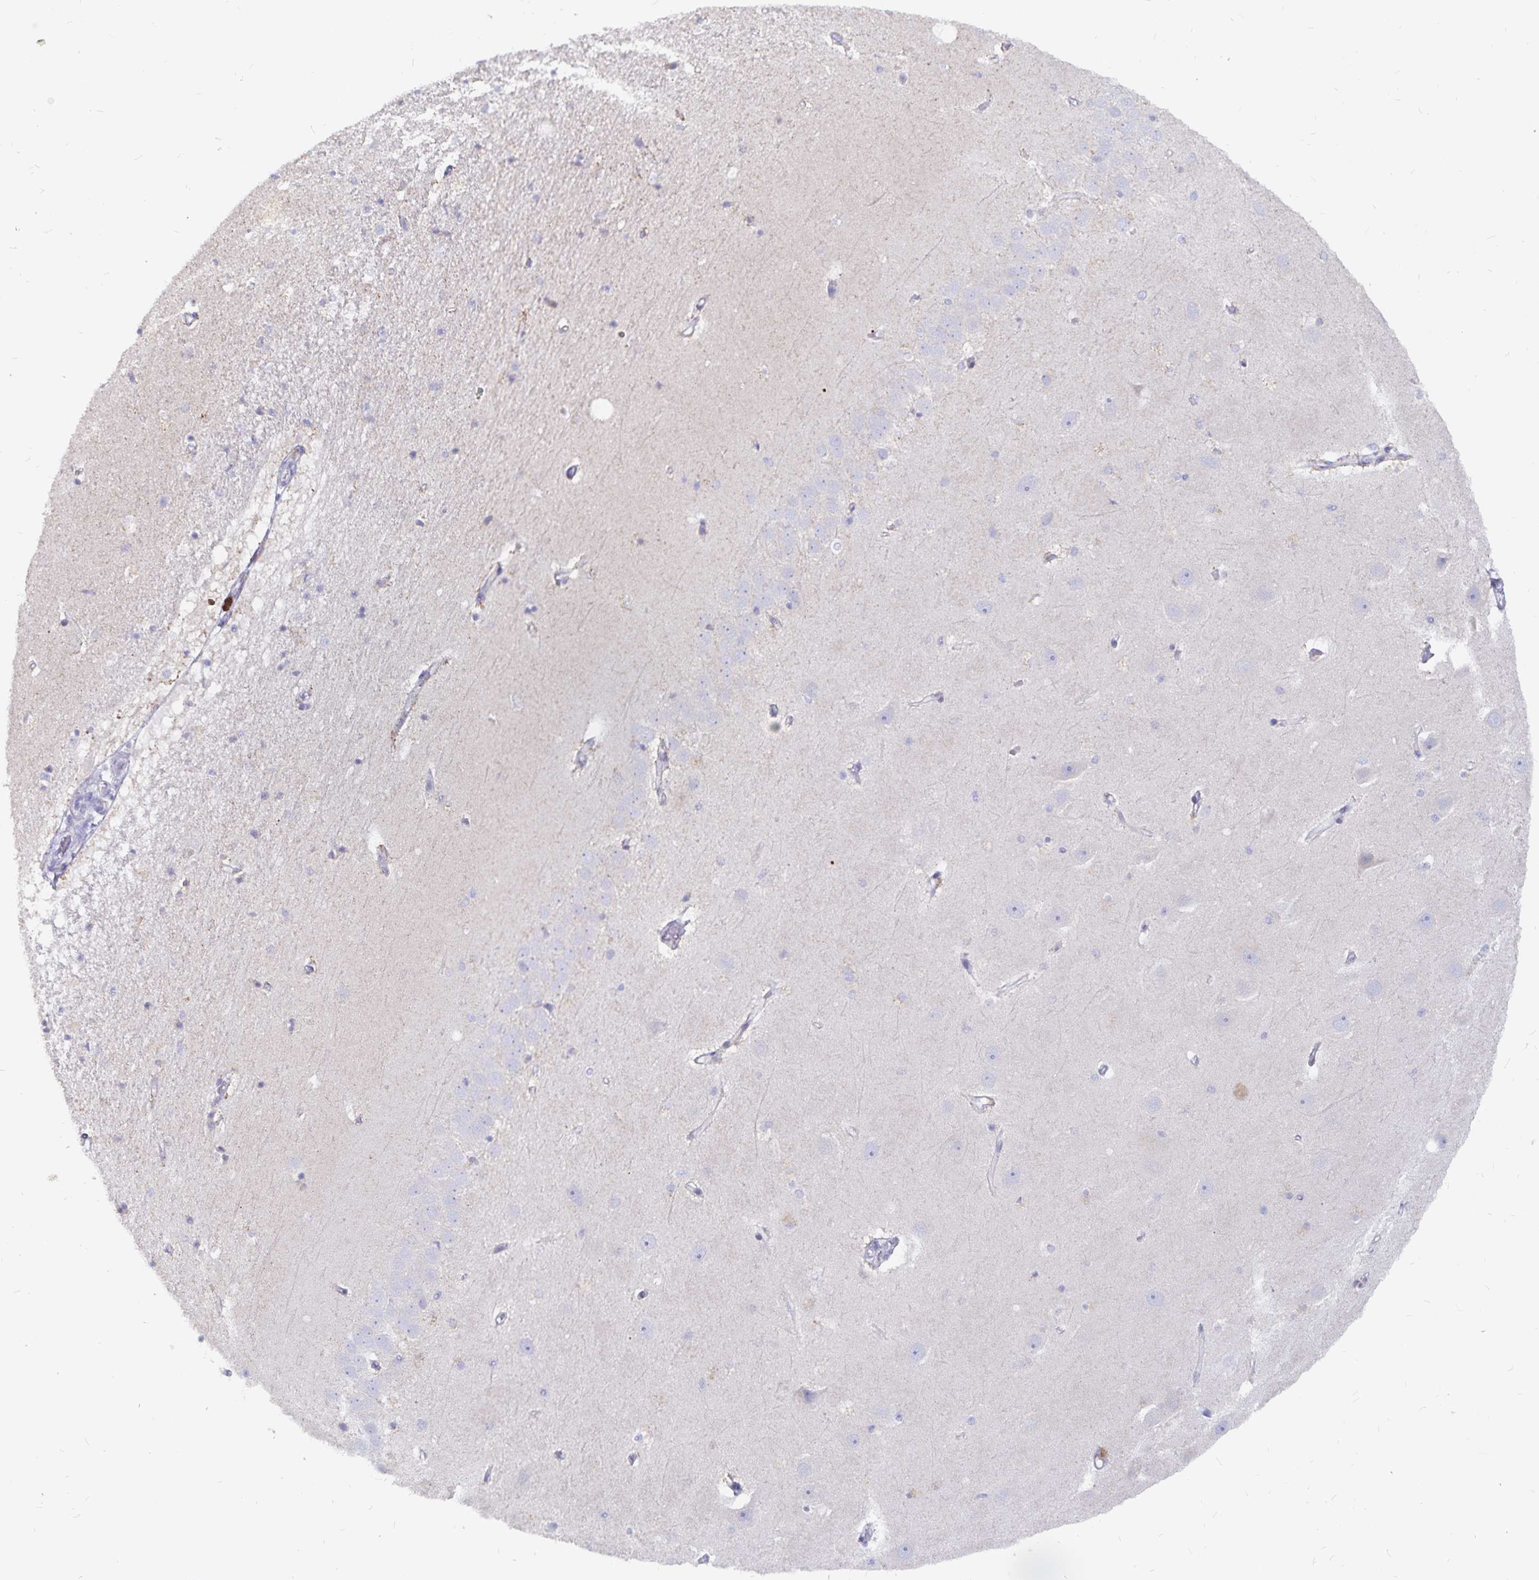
{"staining": {"intensity": "negative", "quantity": "none", "location": "none"}, "tissue": "hippocampus", "cell_type": "Glial cells", "image_type": "normal", "snomed": [{"axis": "morphology", "description": "Normal tissue, NOS"}, {"axis": "topography", "description": "Hippocampus"}], "caption": "High magnification brightfield microscopy of normal hippocampus stained with DAB (3,3'-diaminobenzidine) (brown) and counterstained with hematoxylin (blue): glial cells show no significant positivity. (DAB (3,3'-diaminobenzidine) immunohistochemistry (IHC), high magnification).", "gene": "PKHD1", "patient": {"sex": "male", "age": 63}}